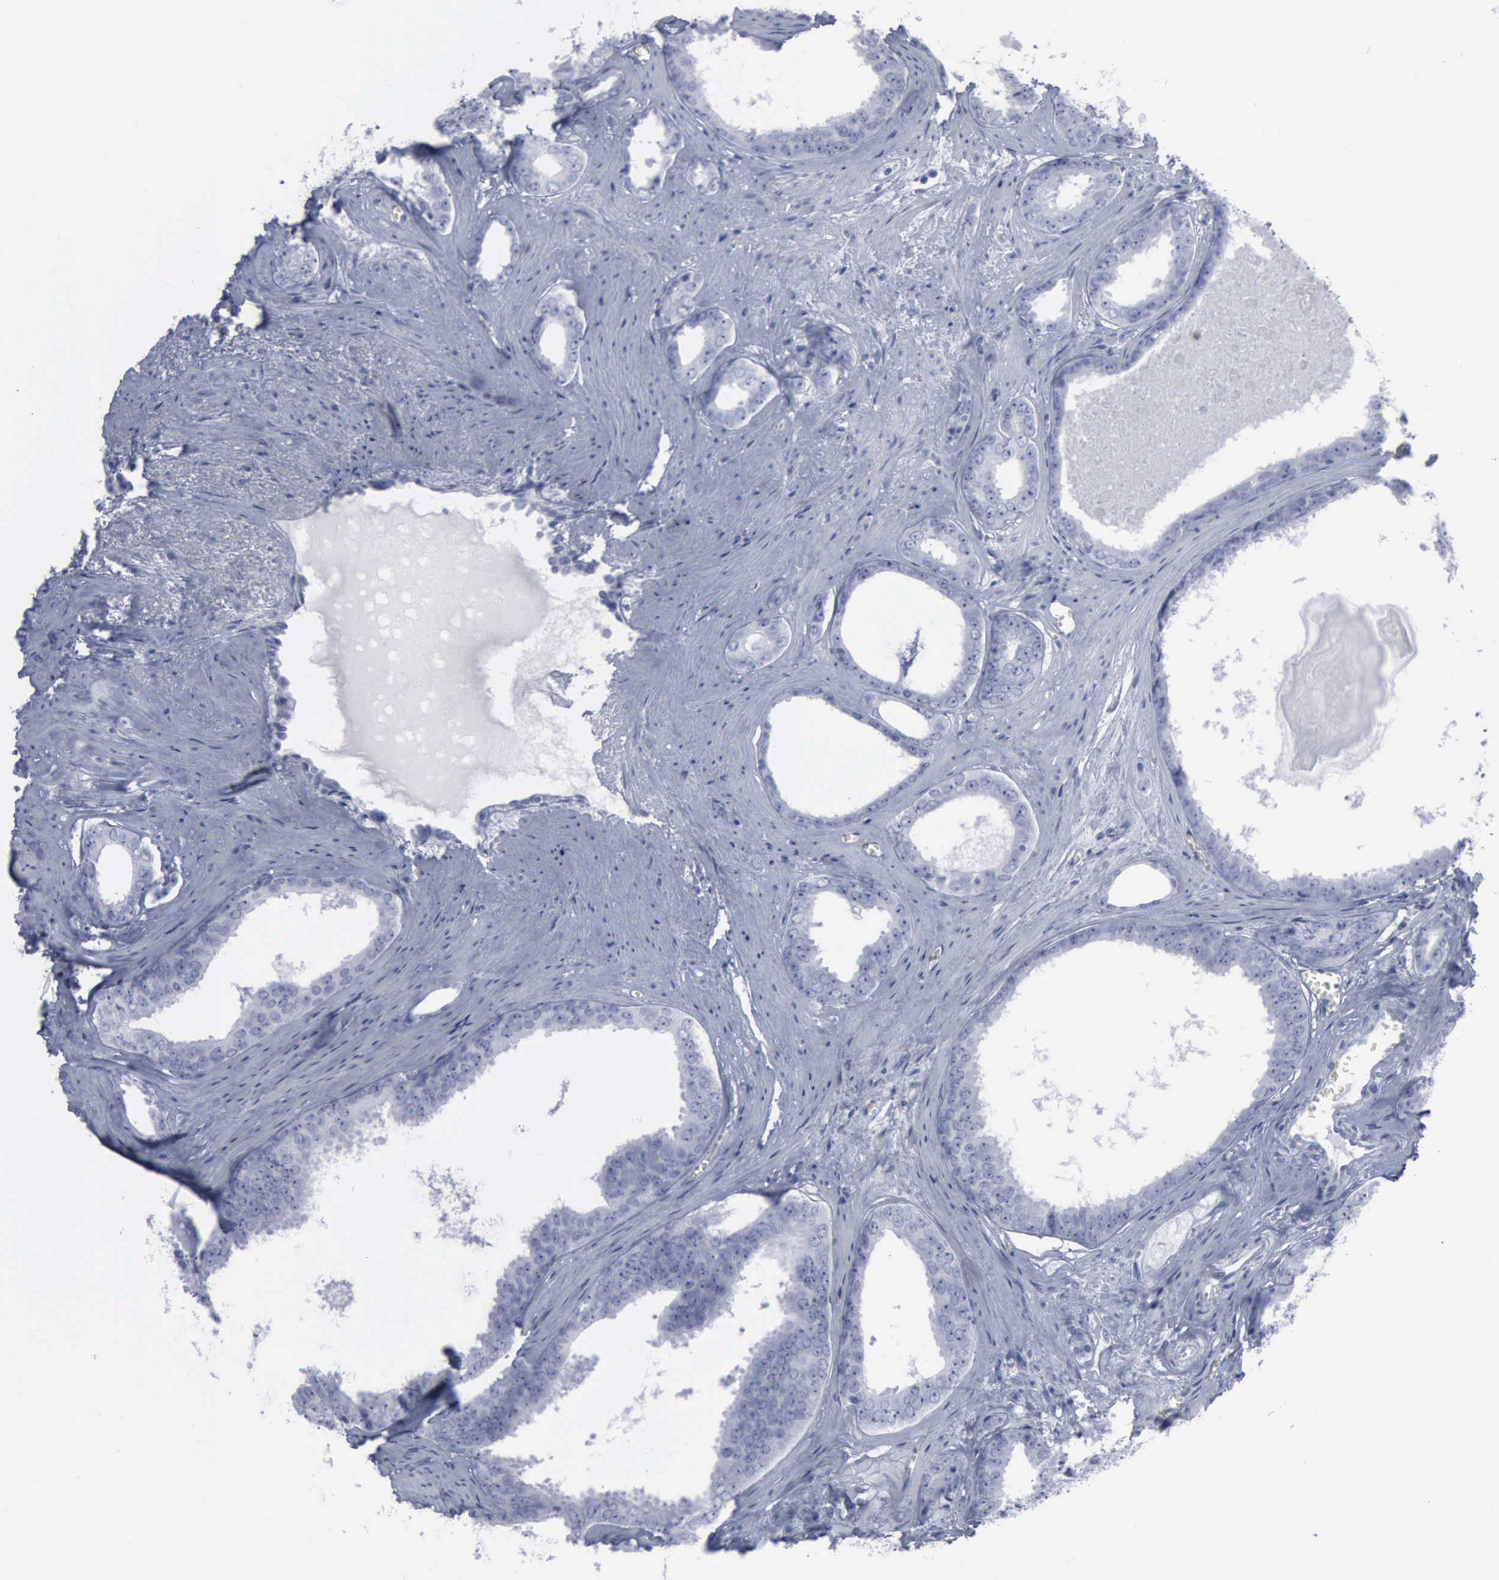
{"staining": {"intensity": "negative", "quantity": "none", "location": "none"}, "tissue": "prostate cancer", "cell_type": "Tumor cells", "image_type": "cancer", "snomed": [{"axis": "morphology", "description": "Adenocarcinoma, Medium grade"}, {"axis": "topography", "description": "Prostate"}], "caption": "A high-resolution image shows immunohistochemistry staining of prostate cancer (adenocarcinoma (medium-grade)), which exhibits no significant positivity in tumor cells. Nuclei are stained in blue.", "gene": "VCAM1", "patient": {"sex": "male", "age": 79}}